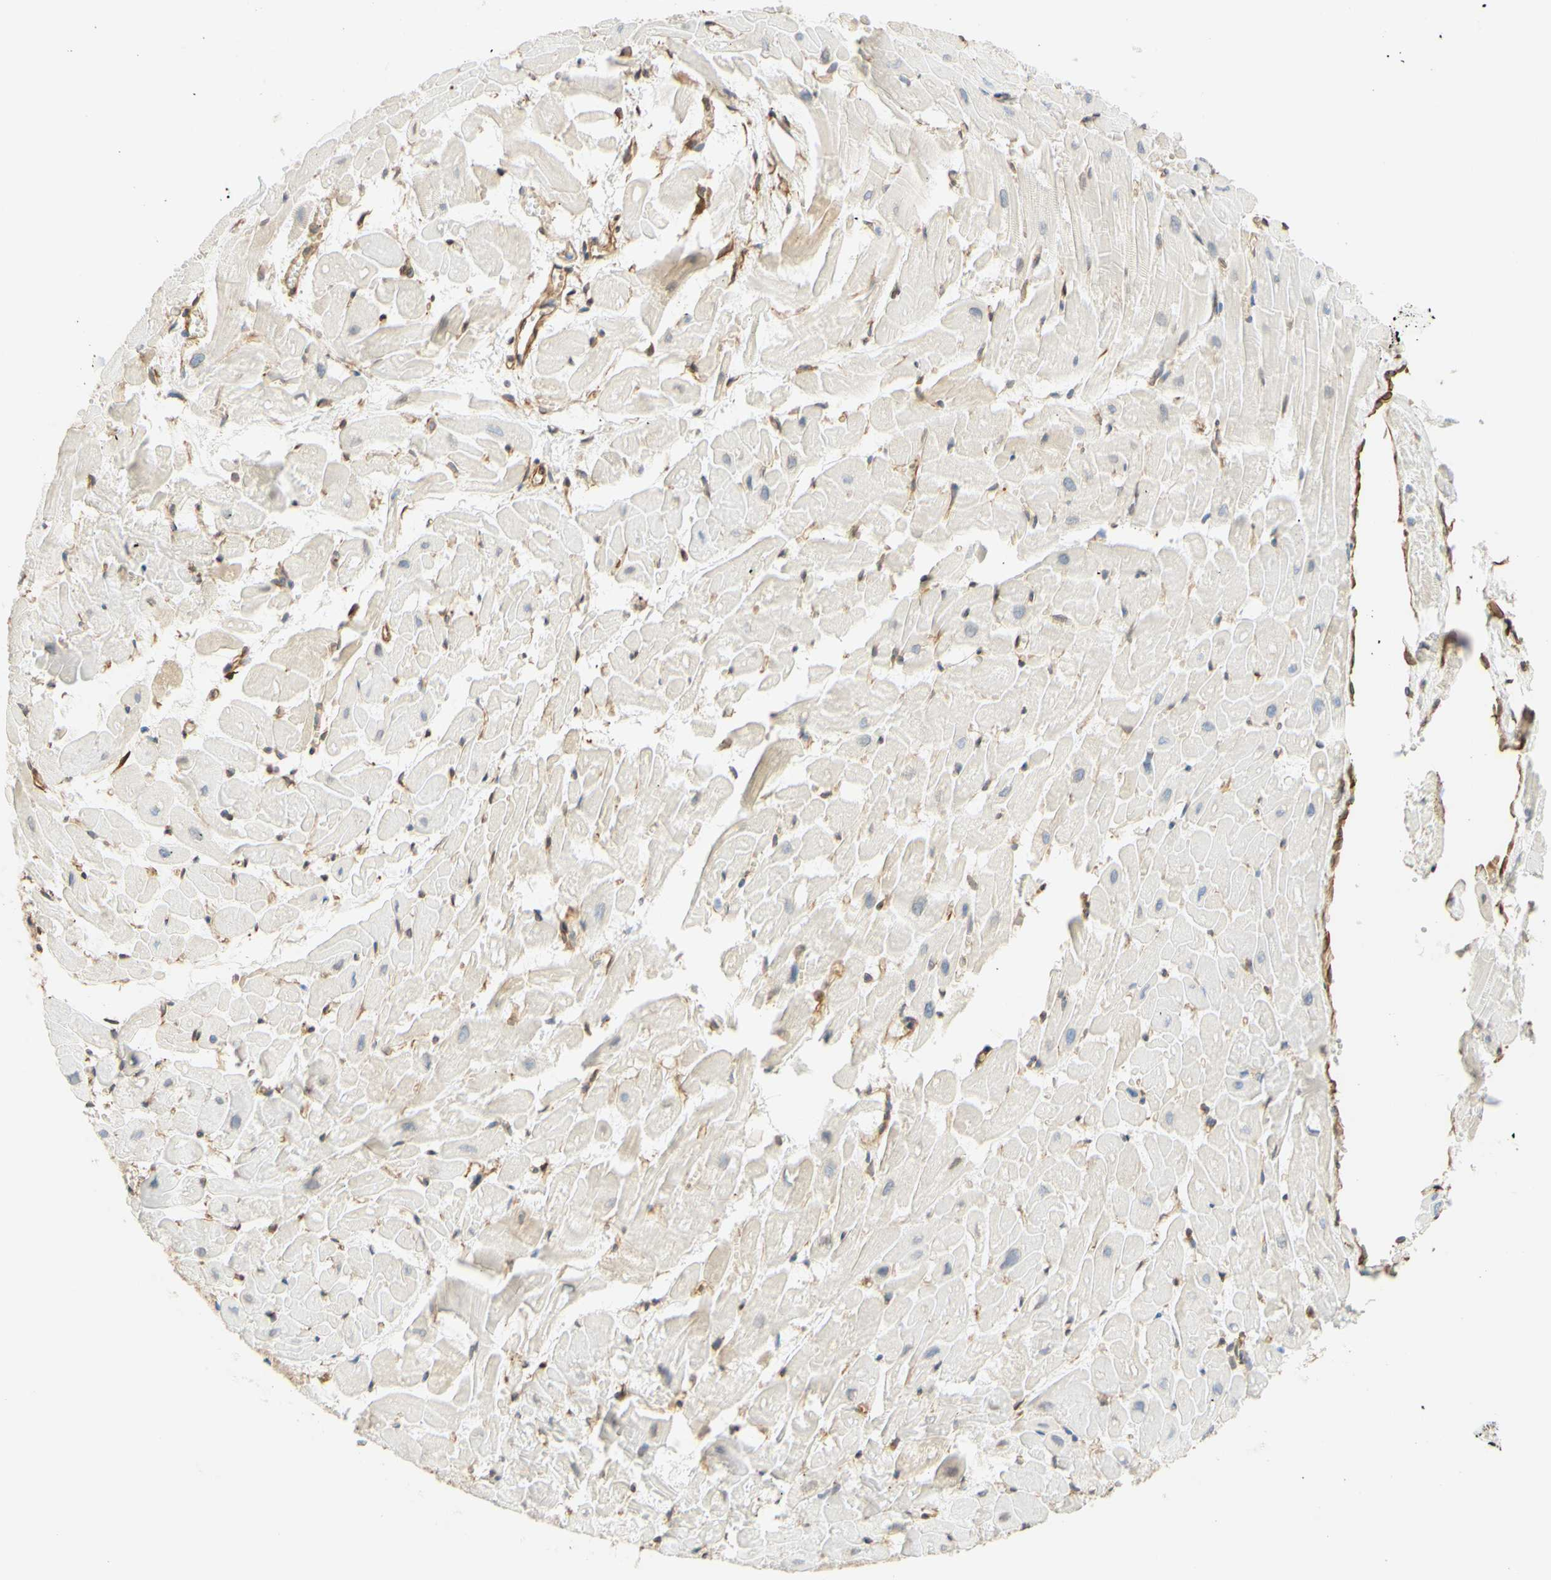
{"staining": {"intensity": "weak", "quantity": "<25%", "location": "cytoplasmic/membranous"}, "tissue": "heart muscle", "cell_type": "Cardiomyocytes", "image_type": "normal", "snomed": [{"axis": "morphology", "description": "Normal tissue, NOS"}, {"axis": "topography", "description": "Heart"}], "caption": "The histopathology image demonstrates no significant expression in cardiomyocytes of heart muscle.", "gene": "ENDOD1", "patient": {"sex": "female", "age": 19}}